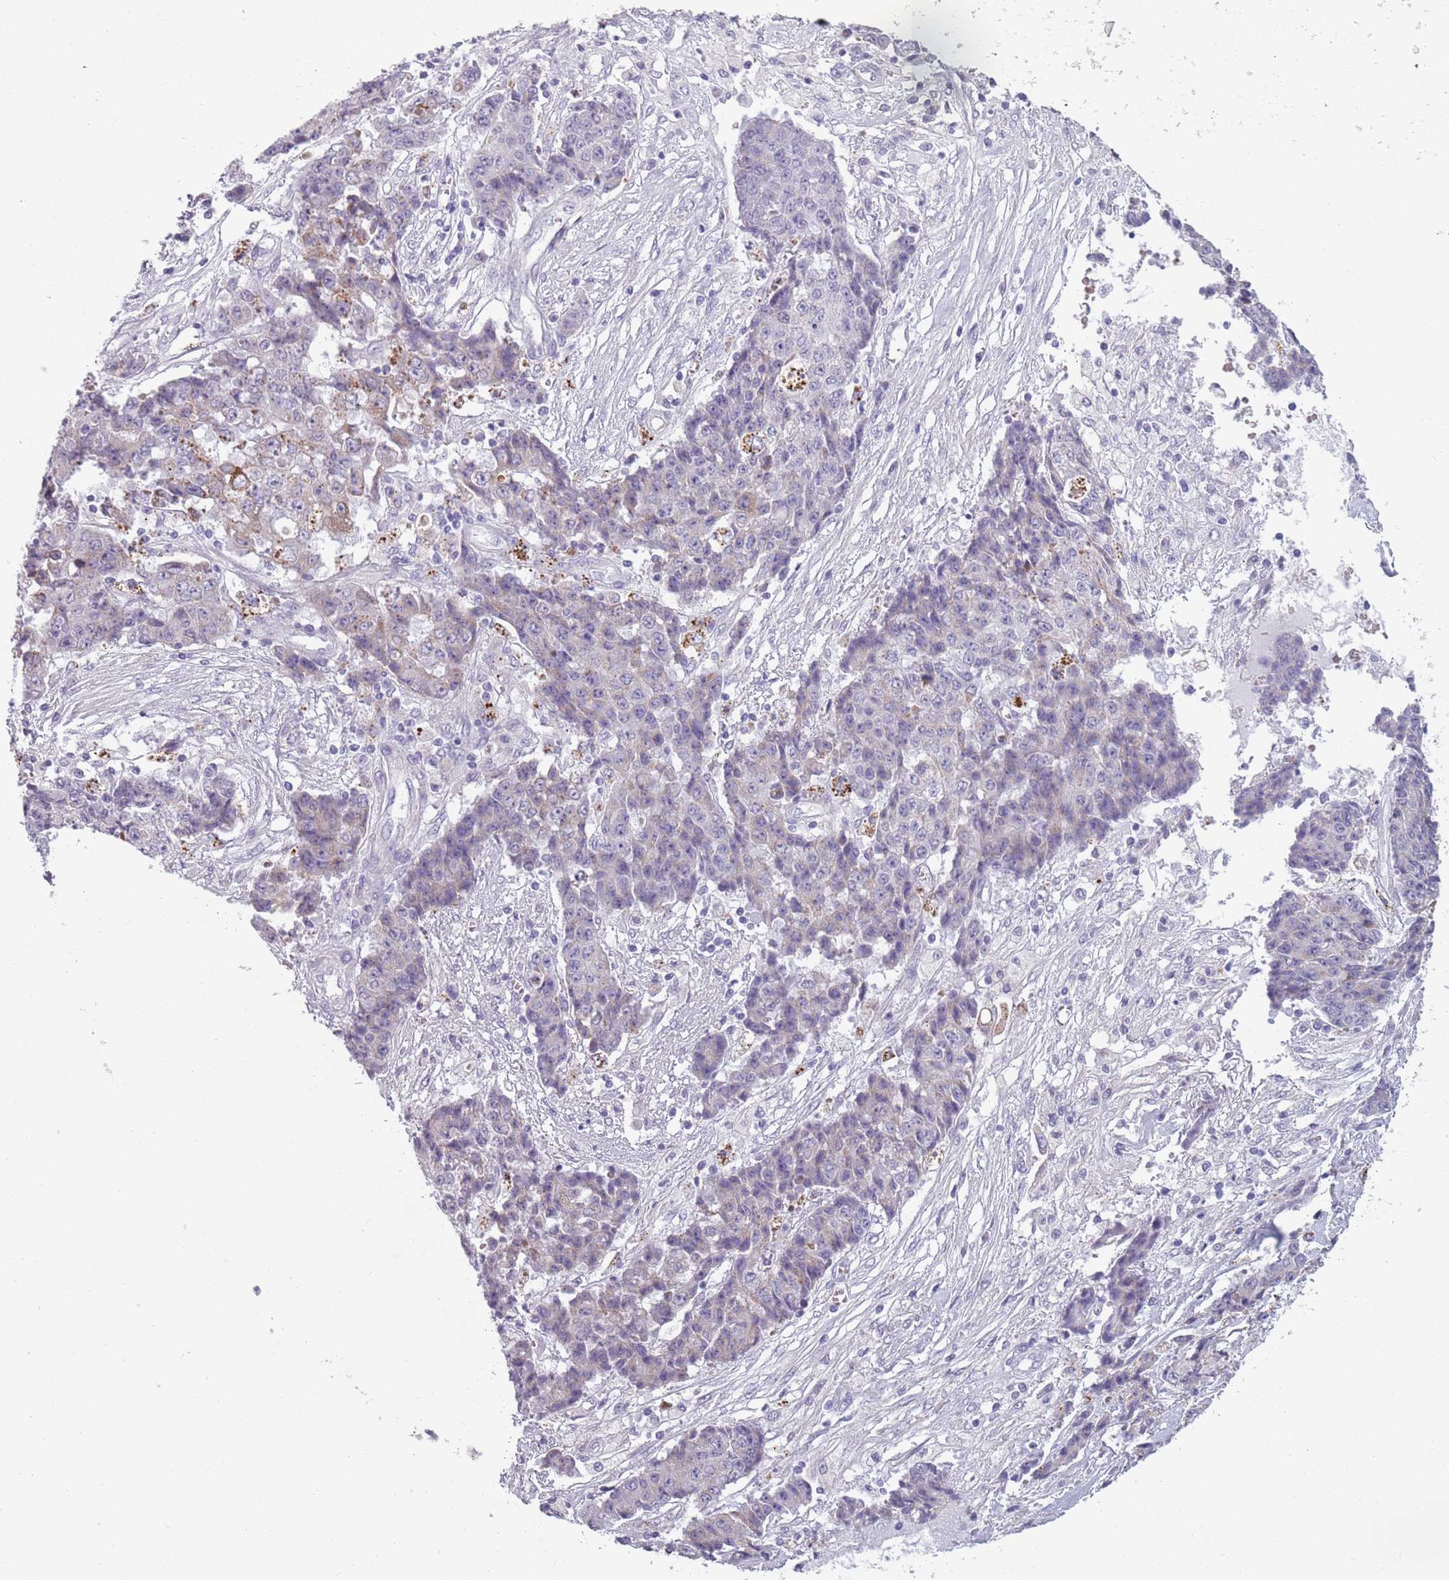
{"staining": {"intensity": "negative", "quantity": "none", "location": "none"}, "tissue": "ovarian cancer", "cell_type": "Tumor cells", "image_type": "cancer", "snomed": [{"axis": "morphology", "description": "Carcinoma, endometroid"}, {"axis": "topography", "description": "Ovary"}], "caption": "Immunohistochemistry image of ovarian cancer stained for a protein (brown), which demonstrates no staining in tumor cells.", "gene": "MEGF8", "patient": {"sex": "female", "age": 42}}